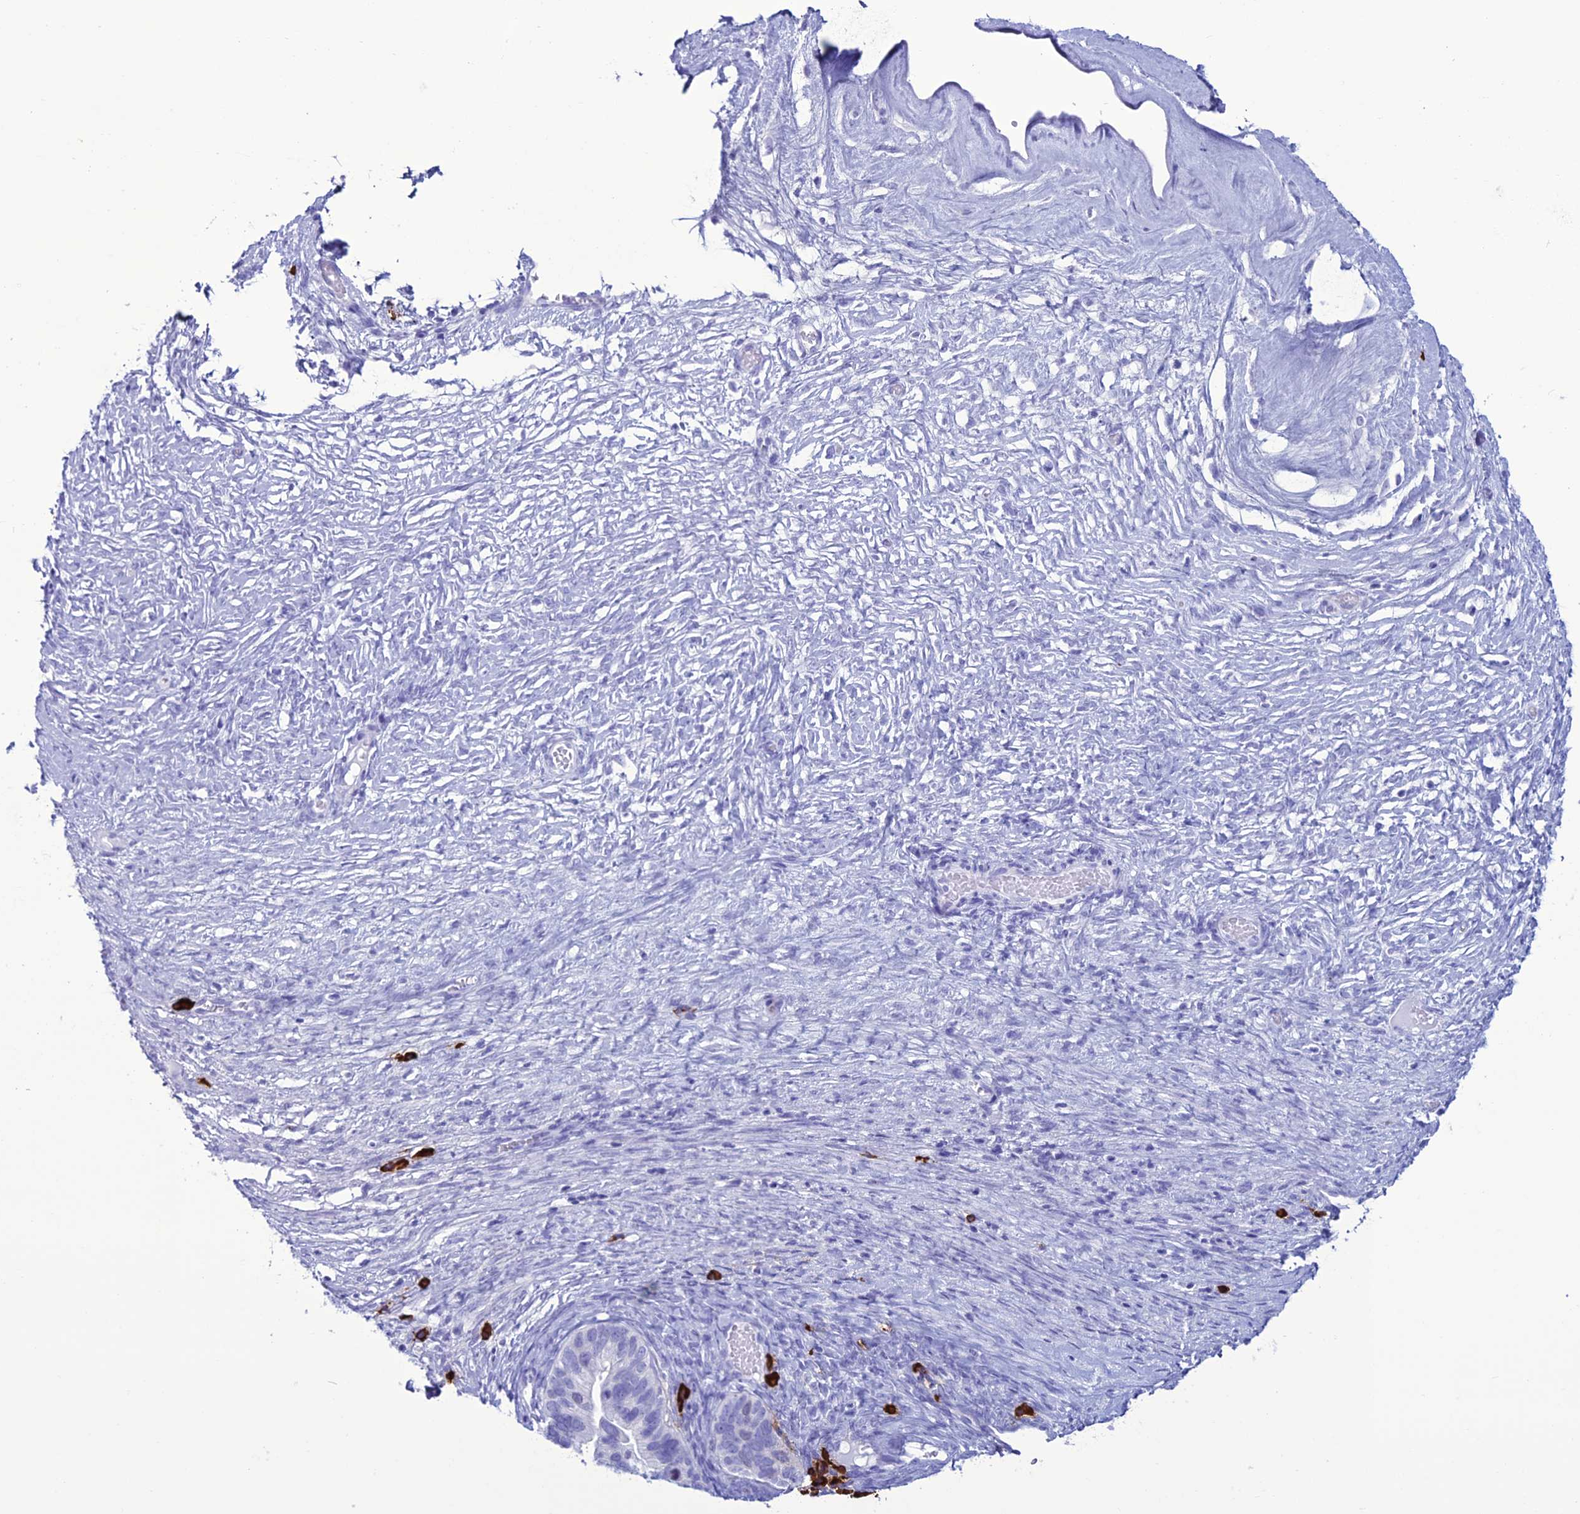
{"staining": {"intensity": "negative", "quantity": "none", "location": "none"}, "tissue": "ovarian cancer", "cell_type": "Tumor cells", "image_type": "cancer", "snomed": [{"axis": "morphology", "description": "Cystadenocarcinoma, serous, NOS"}, {"axis": "topography", "description": "Ovary"}], "caption": "DAB immunohistochemical staining of human serous cystadenocarcinoma (ovarian) reveals no significant positivity in tumor cells.", "gene": "MZB1", "patient": {"sex": "female", "age": 56}}